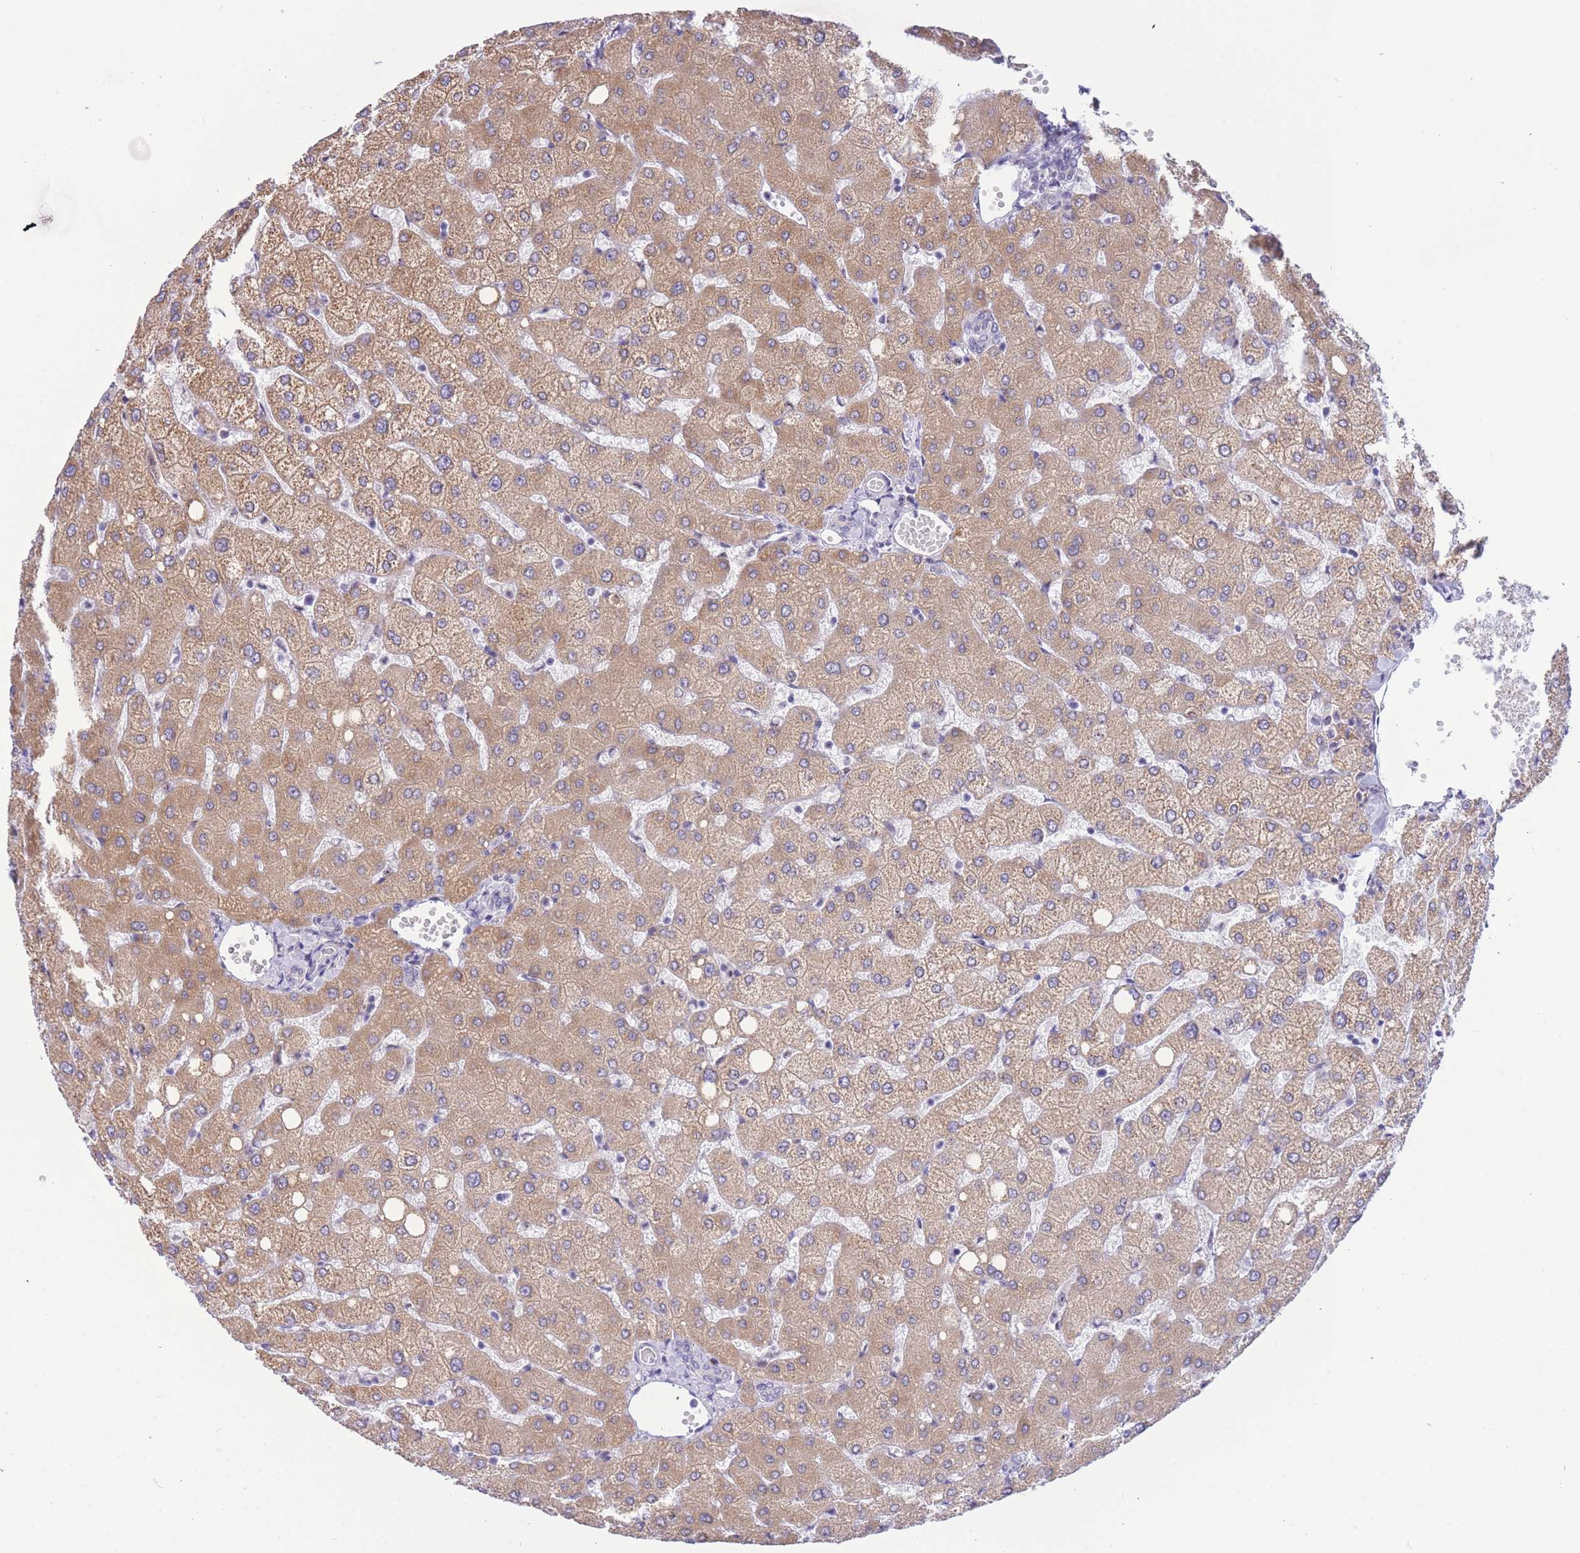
{"staining": {"intensity": "negative", "quantity": "none", "location": "none"}, "tissue": "liver", "cell_type": "Cholangiocytes", "image_type": "normal", "snomed": [{"axis": "morphology", "description": "Normal tissue, NOS"}, {"axis": "topography", "description": "Liver"}], "caption": "A high-resolution micrograph shows immunohistochemistry (IHC) staining of normal liver, which shows no significant expression in cholangiocytes.", "gene": "FAM153A", "patient": {"sex": "female", "age": 54}}